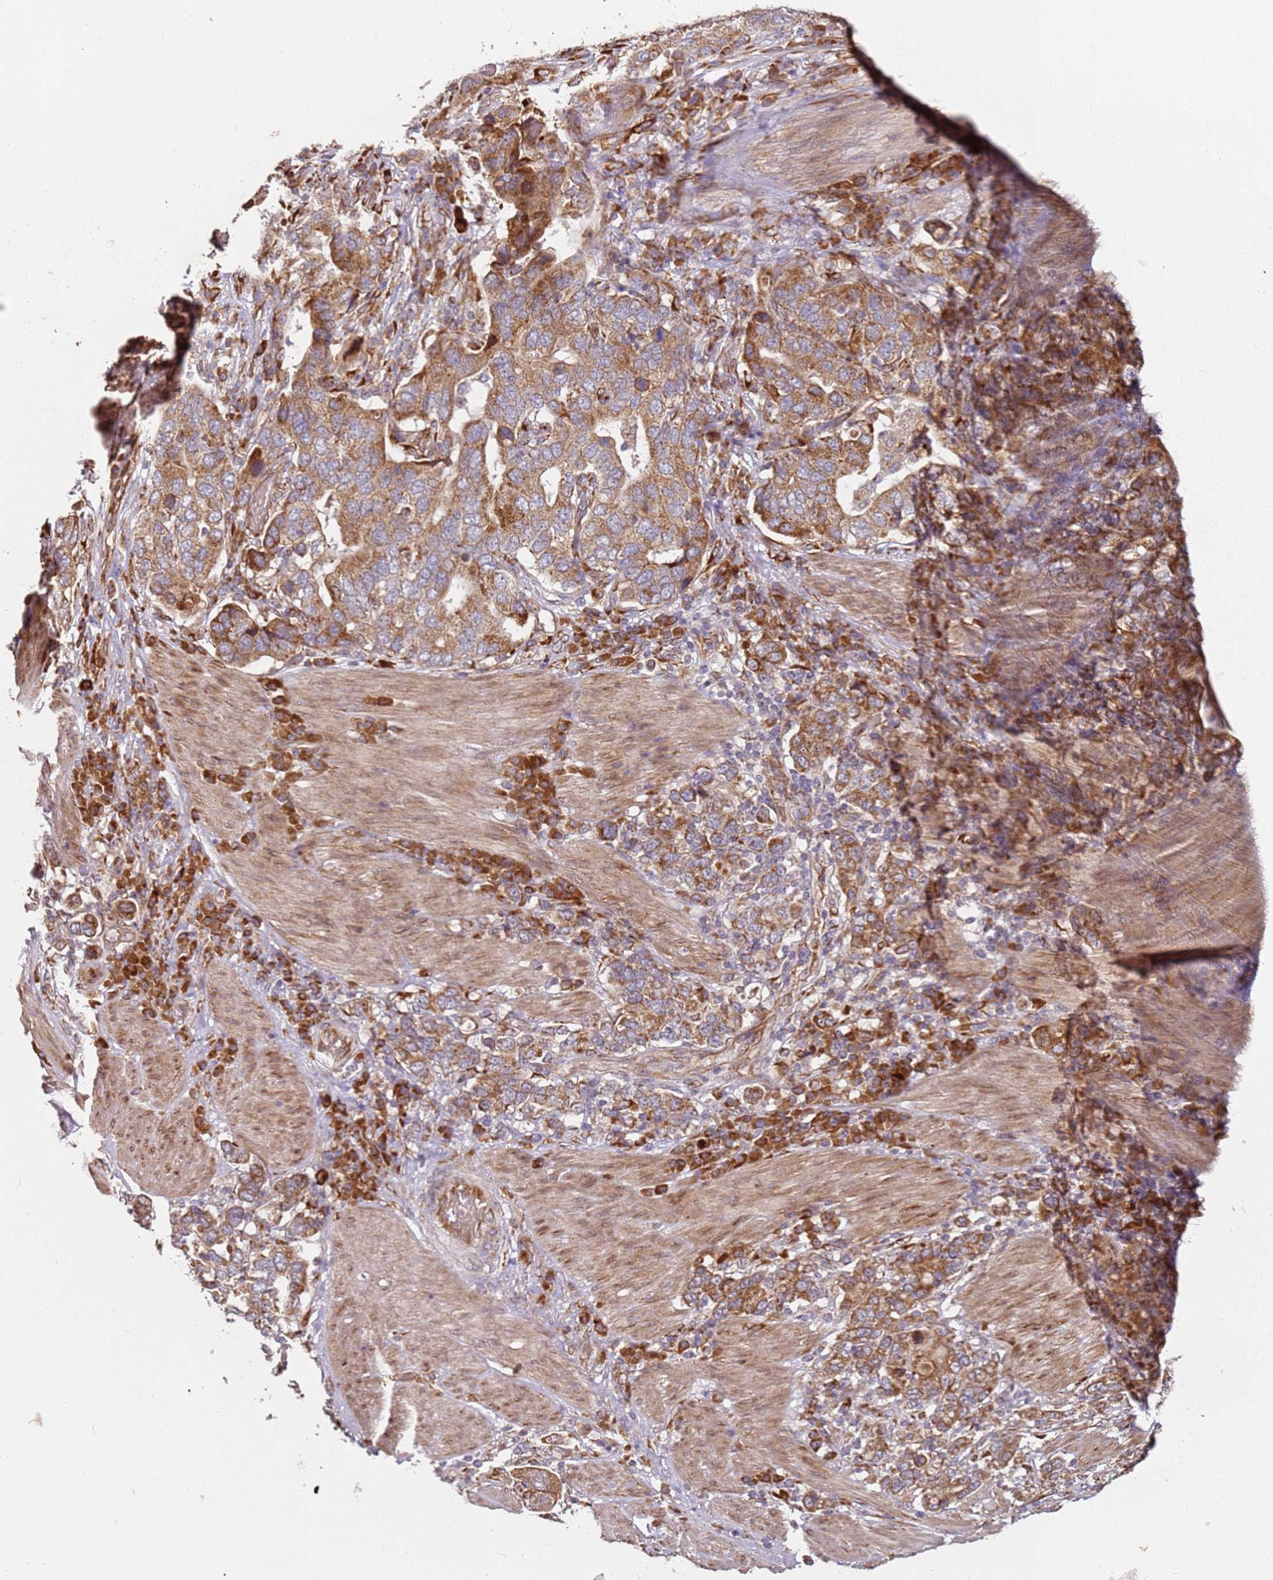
{"staining": {"intensity": "moderate", "quantity": ">75%", "location": "cytoplasmic/membranous"}, "tissue": "stomach cancer", "cell_type": "Tumor cells", "image_type": "cancer", "snomed": [{"axis": "morphology", "description": "Adenocarcinoma, NOS"}, {"axis": "topography", "description": "Stomach, upper"}, {"axis": "topography", "description": "Stomach"}], "caption": "A brown stain highlights moderate cytoplasmic/membranous expression of a protein in human stomach adenocarcinoma tumor cells. (DAB IHC with brightfield microscopy, high magnification).", "gene": "ARFRP1", "patient": {"sex": "male", "age": 62}}